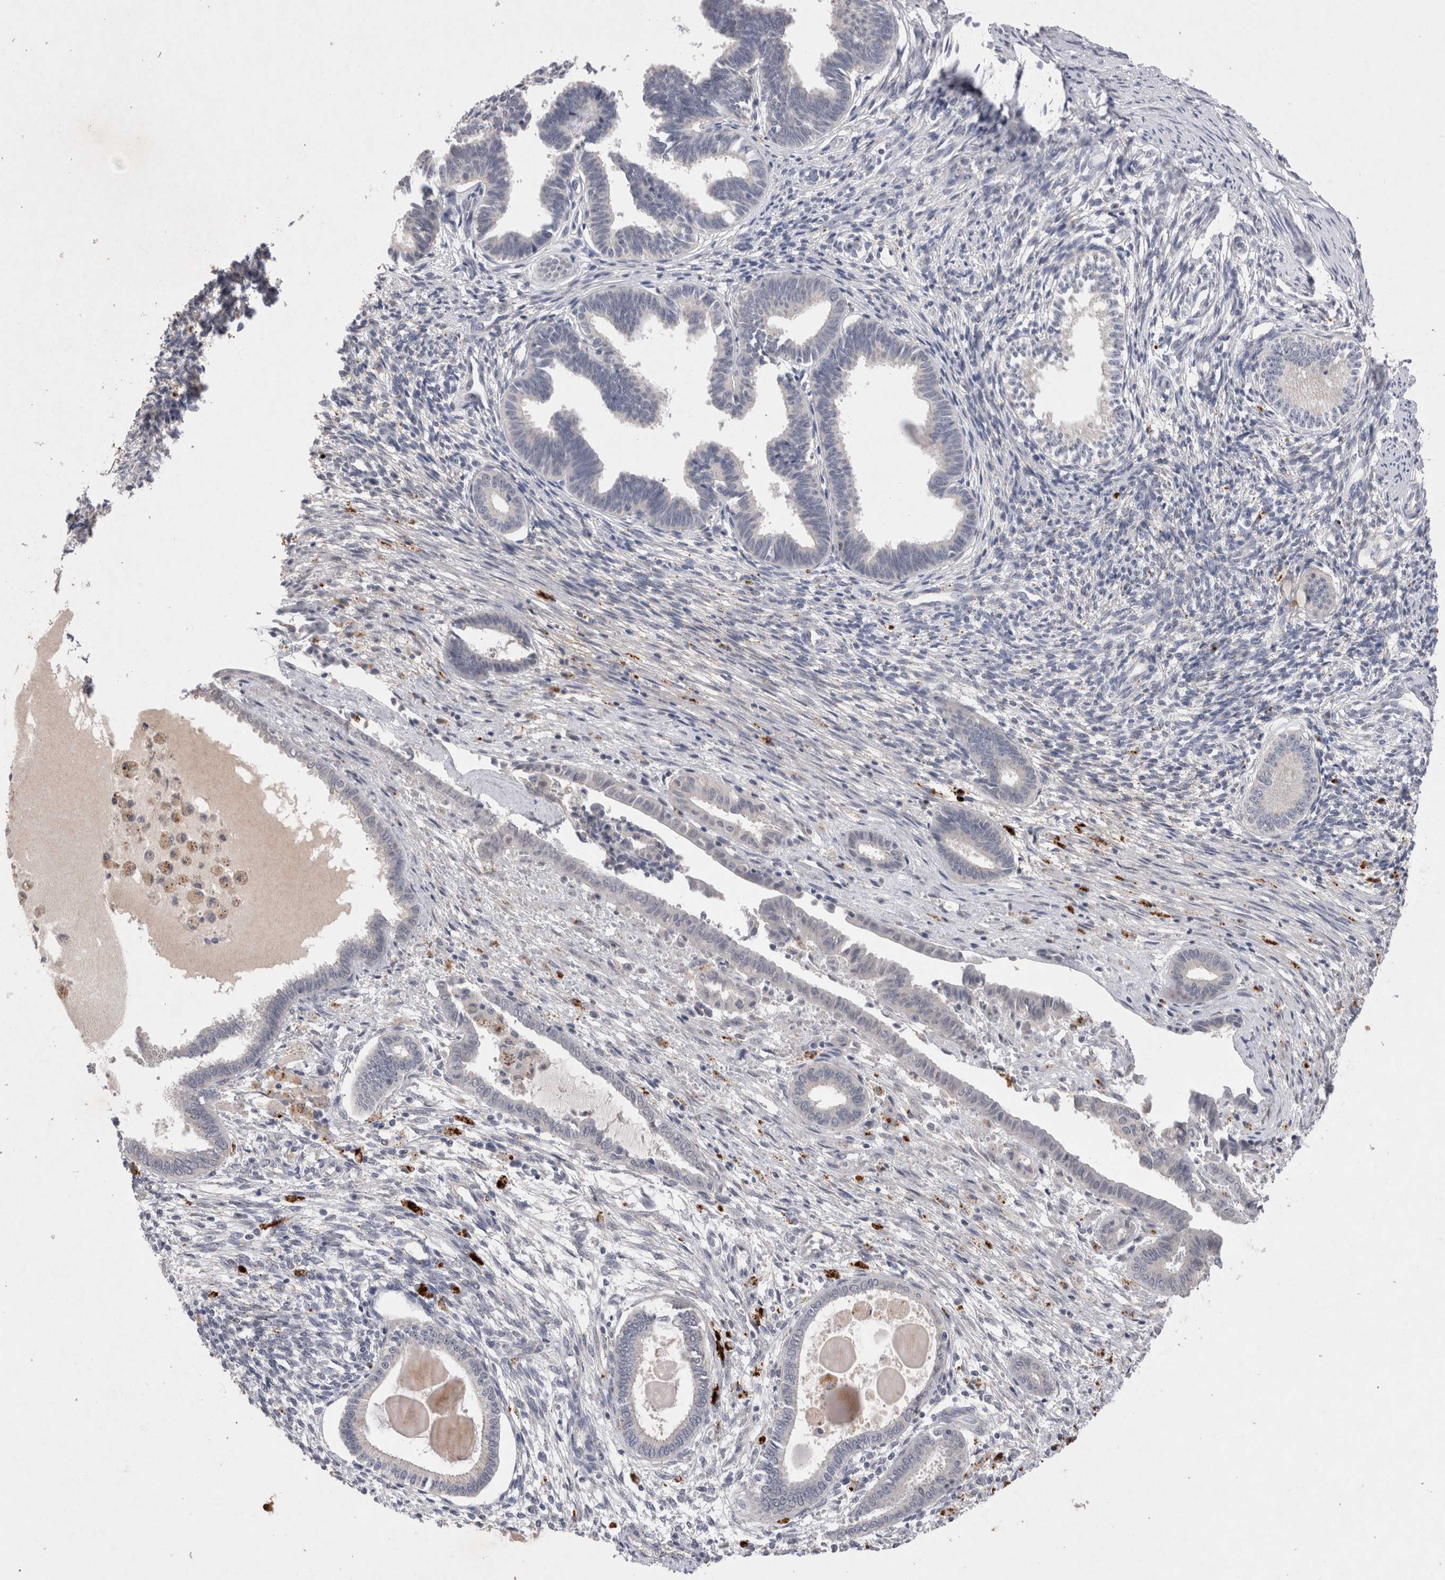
{"staining": {"intensity": "negative", "quantity": "none", "location": "none"}, "tissue": "endometrium", "cell_type": "Cells in endometrial stroma", "image_type": "normal", "snomed": [{"axis": "morphology", "description": "Normal tissue, NOS"}, {"axis": "topography", "description": "Endometrium"}], "caption": "Micrograph shows no significant protein staining in cells in endometrial stroma of benign endometrium. (DAB (3,3'-diaminobenzidine) immunohistochemistry with hematoxylin counter stain).", "gene": "RASSF3", "patient": {"sex": "female", "age": 56}}